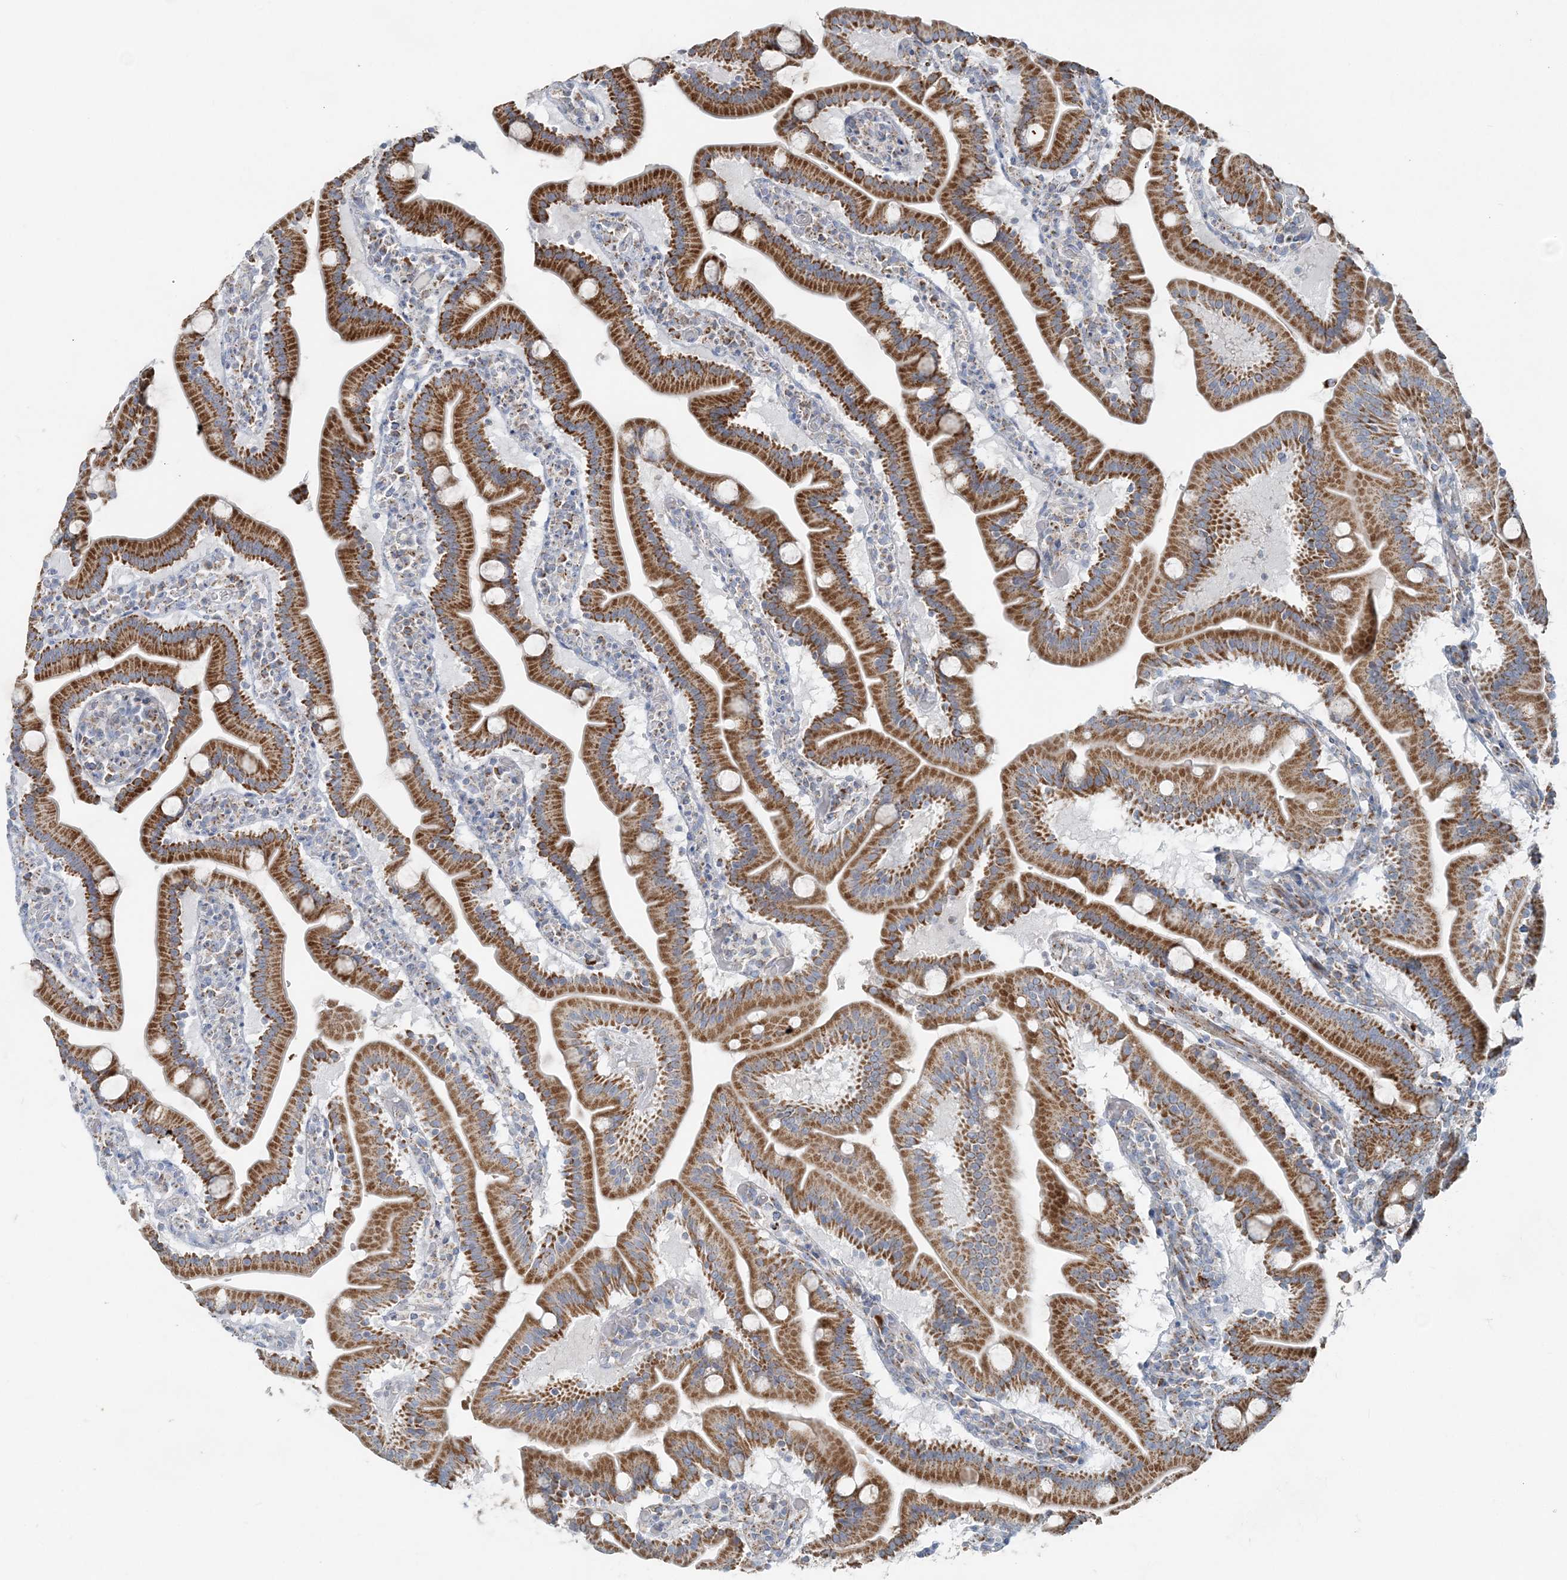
{"staining": {"intensity": "strong", "quantity": ">75%", "location": "cytoplasmic/membranous"}, "tissue": "duodenum", "cell_type": "Glandular cells", "image_type": "normal", "snomed": [{"axis": "morphology", "description": "Normal tissue, NOS"}, {"axis": "topography", "description": "Duodenum"}], "caption": "A brown stain highlights strong cytoplasmic/membranous positivity of a protein in glandular cells of normal human duodenum. Using DAB (brown) and hematoxylin (blue) stains, captured at high magnification using brightfield microscopy.", "gene": "PCCB", "patient": {"sex": "male", "age": 55}}